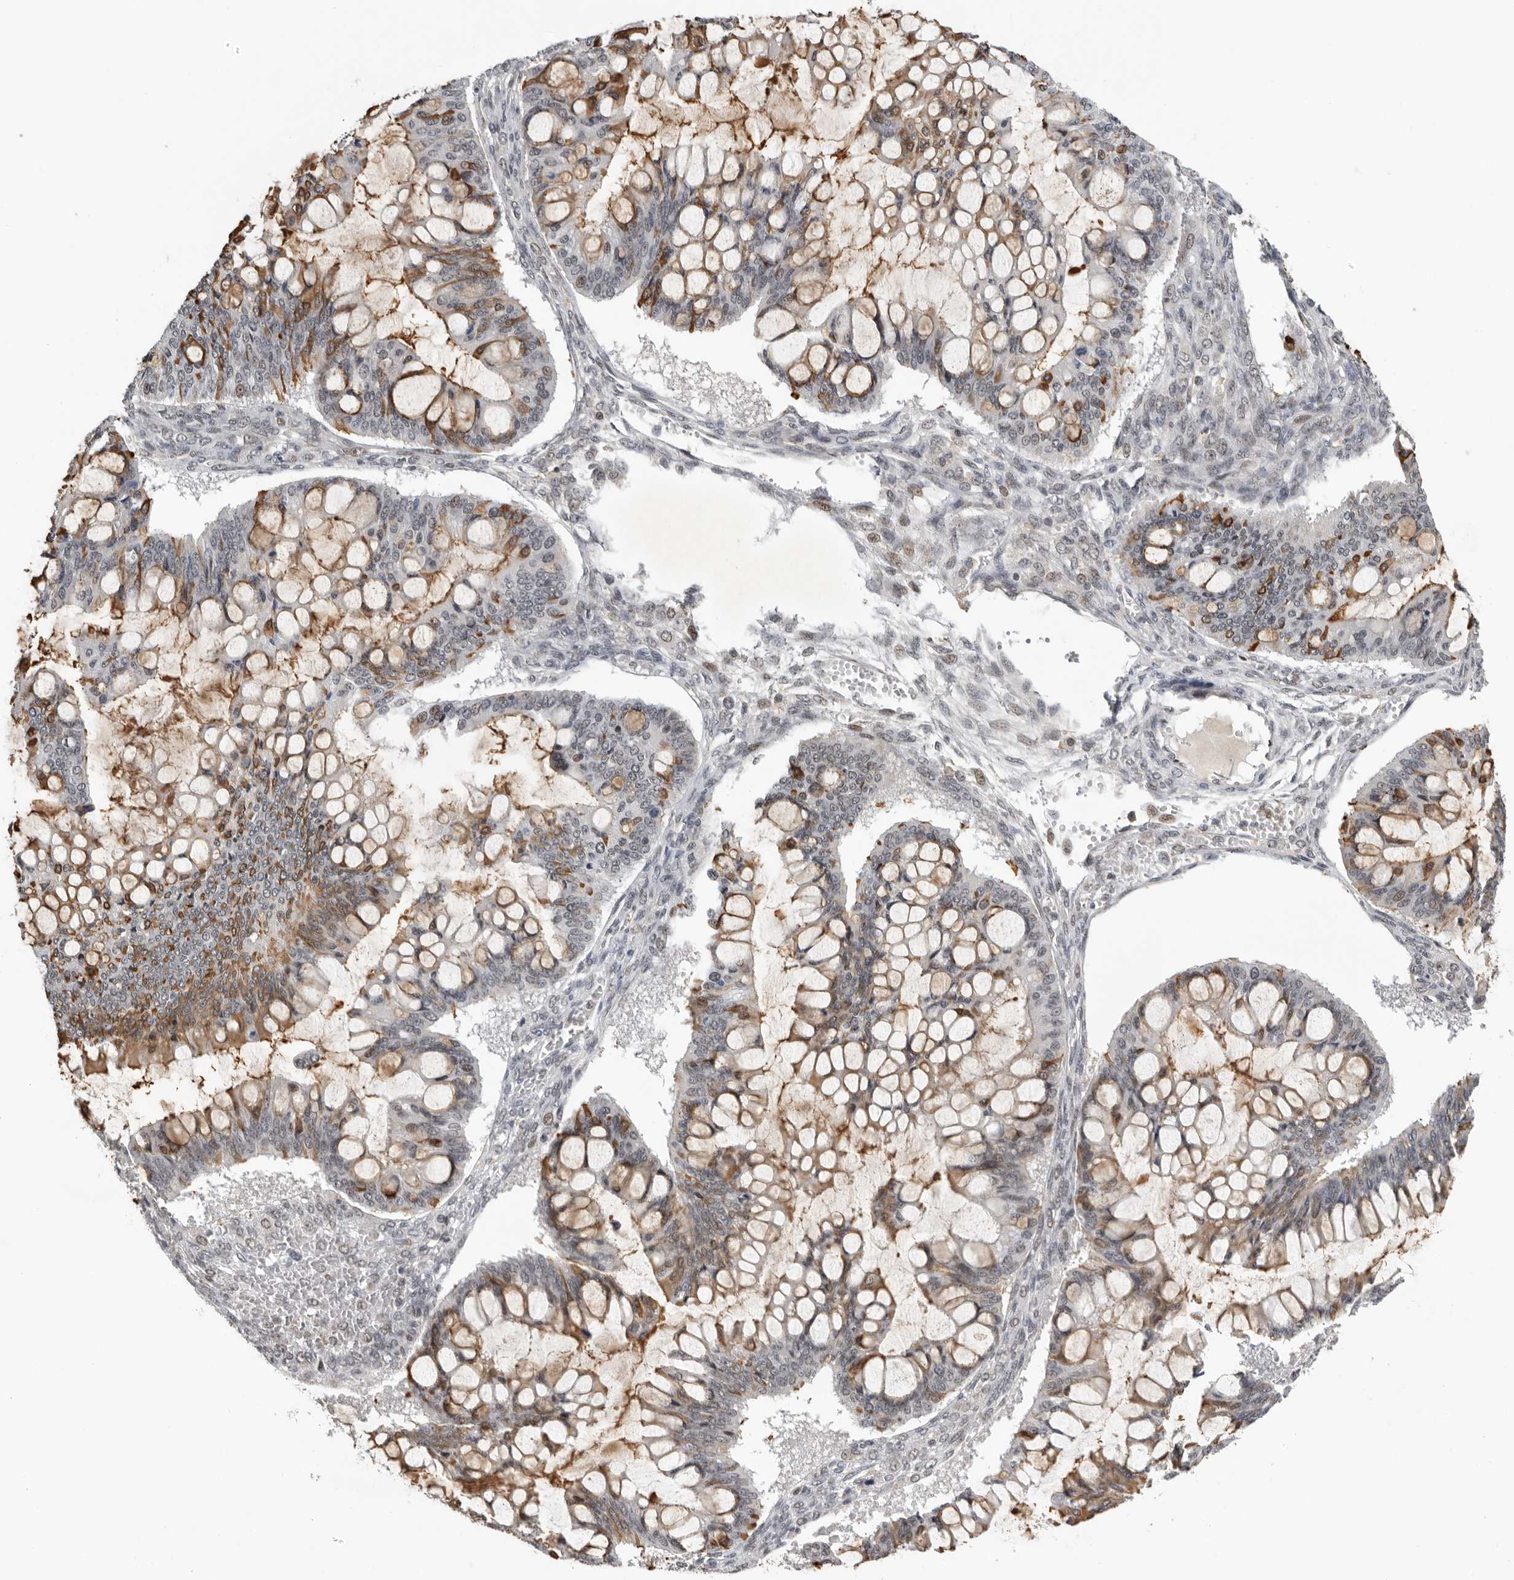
{"staining": {"intensity": "weak", "quantity": "<25%", "location": "cytoplasmic/membranous,nuclear"}, "tissue": "ovarian cancer", "cell_type": "Tumor cells", "image_type": "cancer", "snomed": [{"axis": "morphology", "description": "Cystadenocarcinoma, mucinous, NOS"}, {"axis": "topography", "description": "Ovary"}], "caption": "The photomicrograph exhibits no significant positivity in tumor cells of mucinous cystadenocarcinoma (ovarian).", "gene": "KIF2B", "patient": {"sex": "female", "age": 73}}